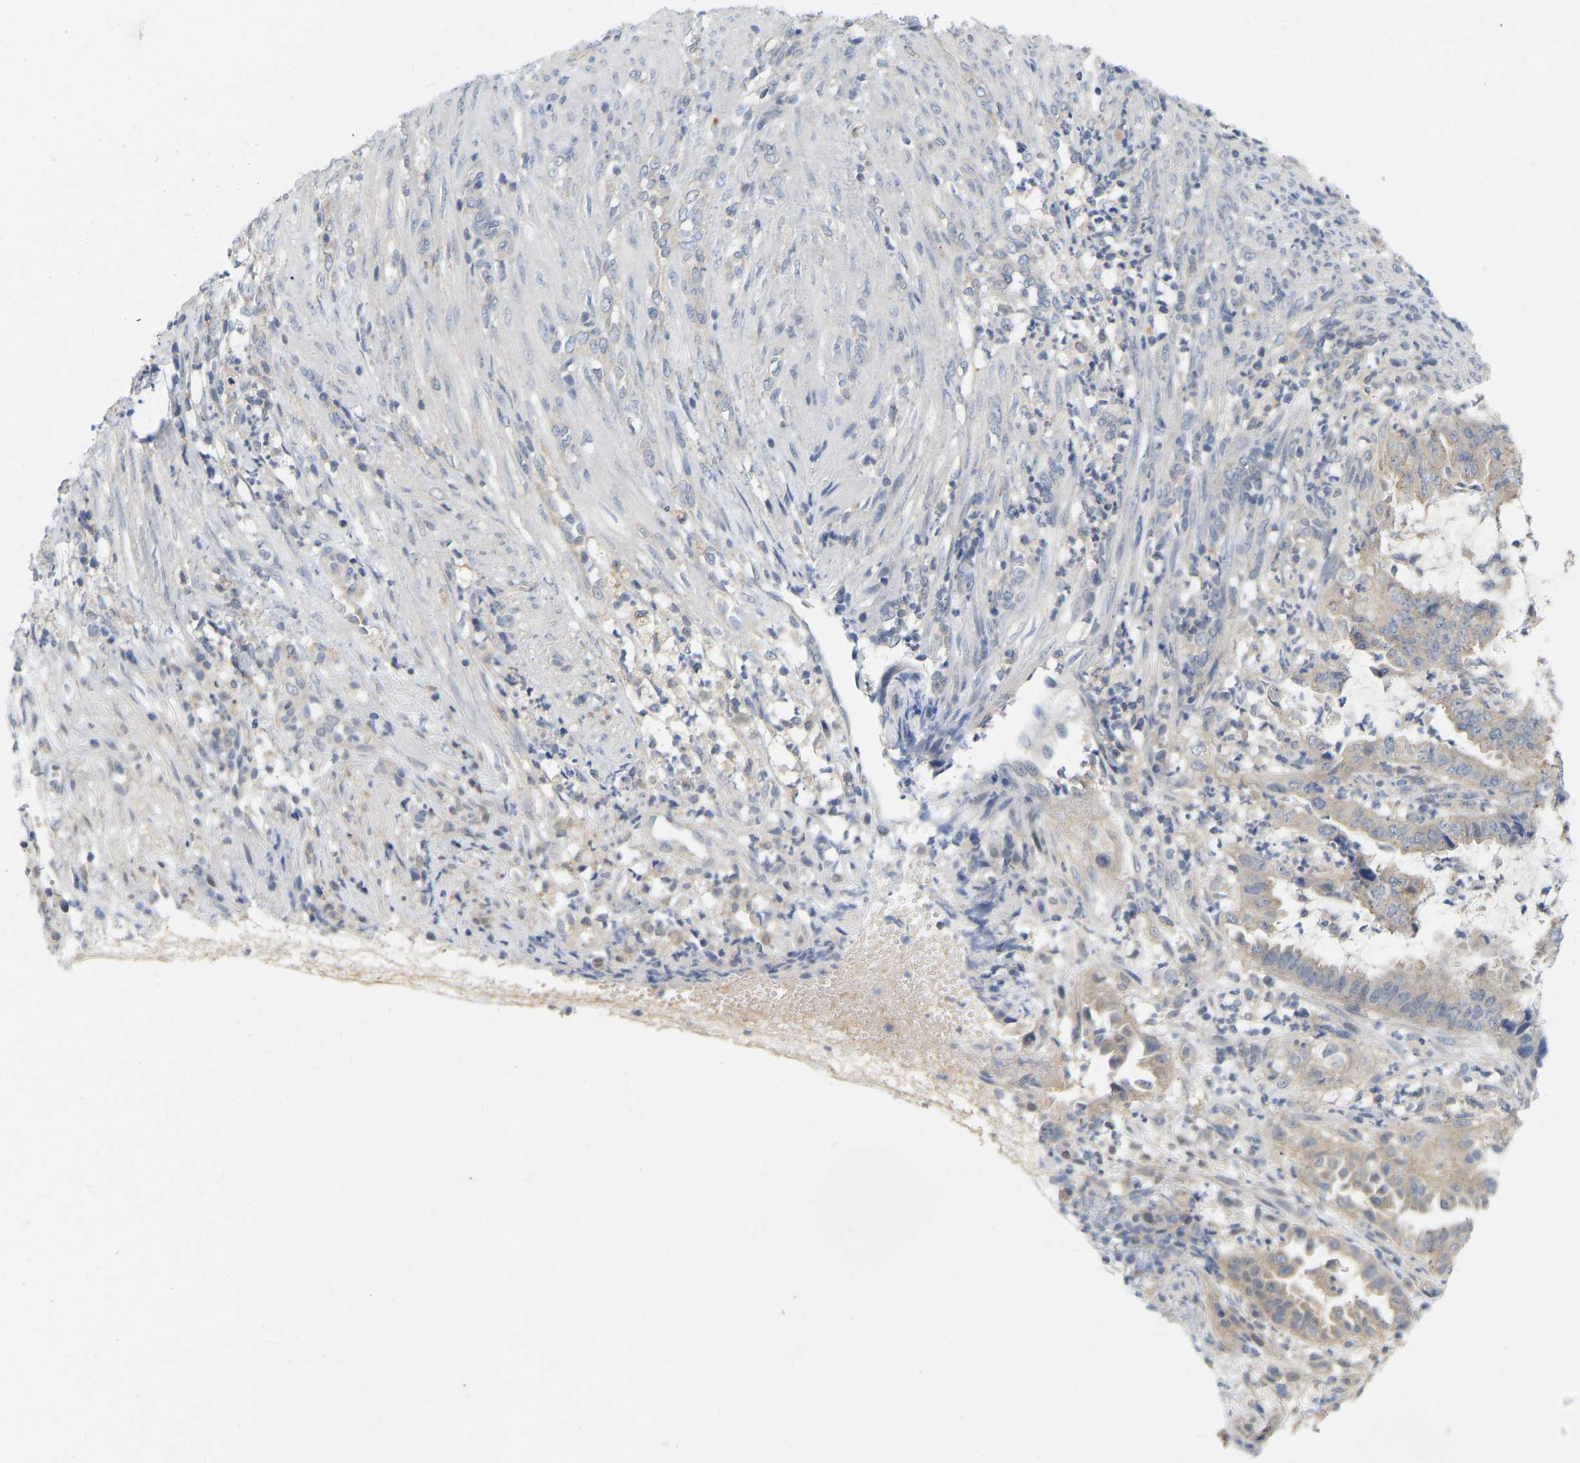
{"staining": {"intensity": "weak", "quantity": ">75%", "location": "cytoplasmic/membranous"}, "tissue": "endometrial cancer", "cell_type": "Tumor cells", "image_type": "cancer", "snomed": [{"axis": "morphology", "description": "Adenocarcinoma, NOS"}, {"axis": "topography", "description": "Endometrium"}], "caption": "Endometrial cancer stained with IHC displays weak cytoplasmic/membranous positivity in approximately >75% of tumor cells.", "gene": "WIPI2", "patient": {"sex": "female", "age": 51}}